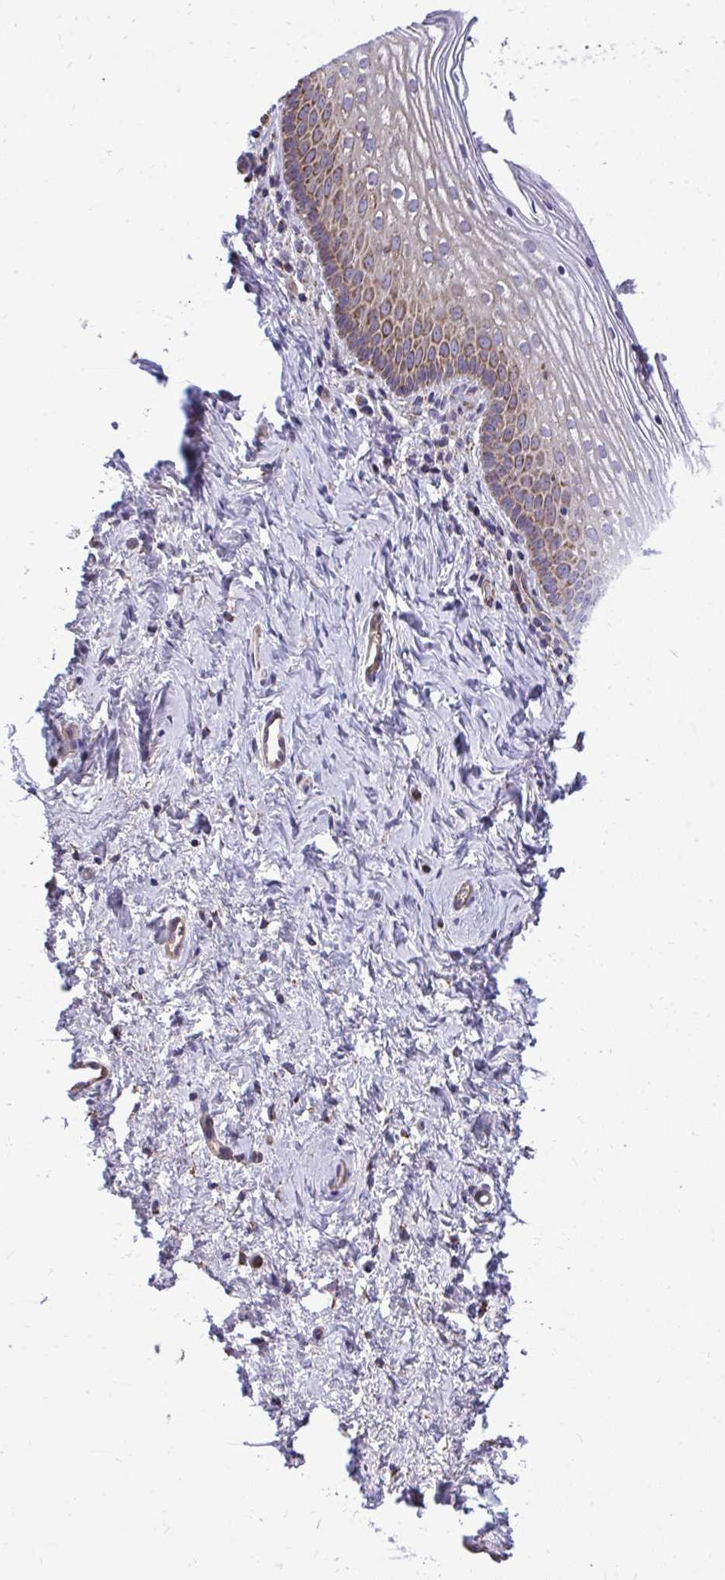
{"staining": {"intensity": "moderate", "quantity": "25%-75%", "location": "cytoplasmic/membranous"}, "tissue": "vagina", "cell_type": "Squamous epithelial cells", "image_type": "normal", "snomed": [{"axis": "morphology", "description": "Normal tissue, NOS"}, {"axis": "morphology", "description": "Squamous cell carcinoma, NOS"}, {"axis": "topography", "description": "Vagina"}, {"axis": "topography", "description": "Cervix"}], "caption": "Unremarkable vagina was stained to show a protein in brown. There is medium levels of moderate cytoplasmic/membranous positivity in about 25%-75% of squamous epithelial cells.", "gene": "ATP13A2", "patient": {"sex": "female", "age": 45}}